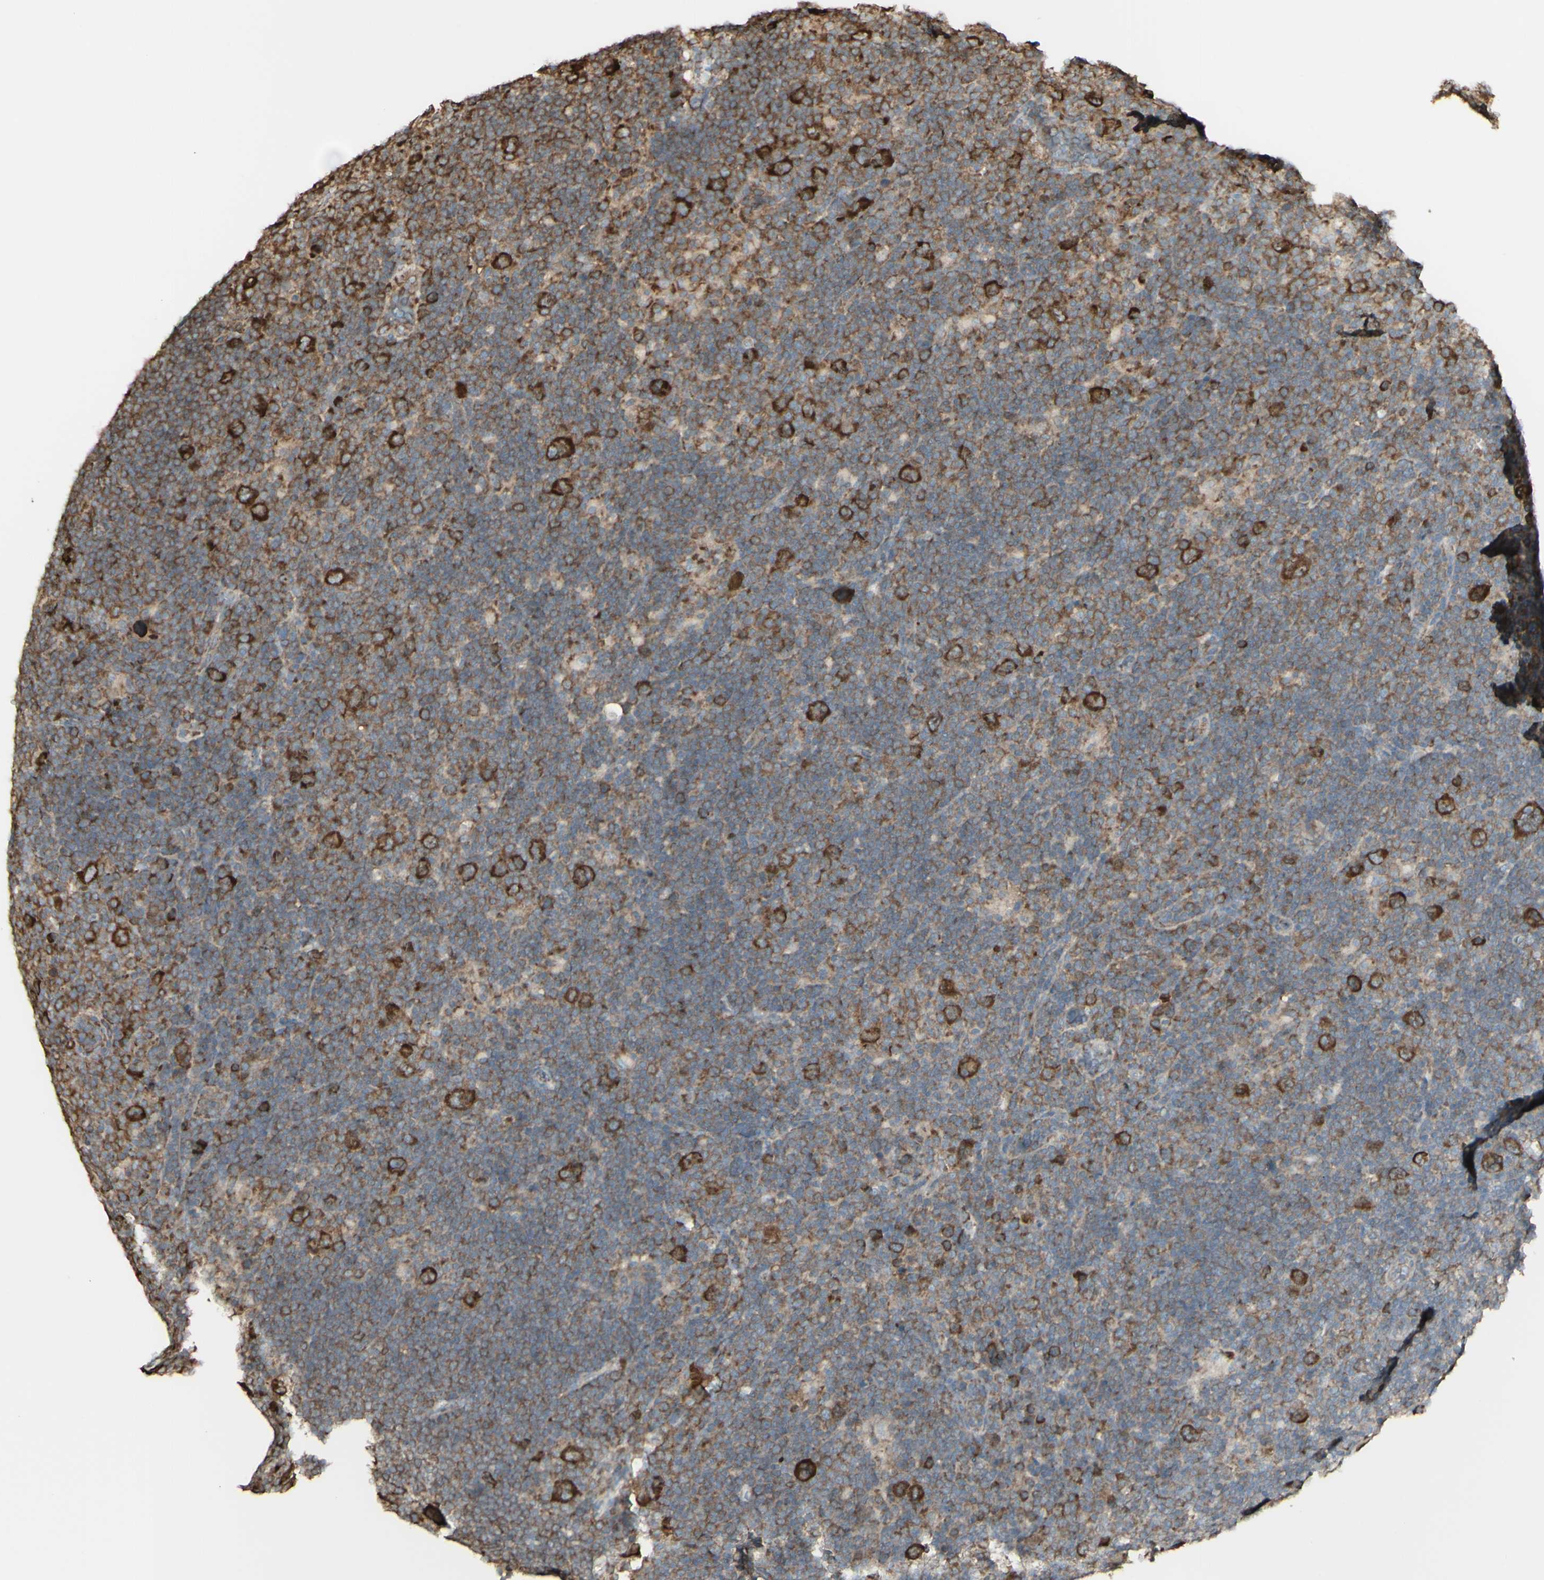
{"staining": {"intensity": "strong", "quantity": ">75%", "location": "cytoplasmic/membranous"}, "tissue": "lymphoma", "cell_type": "Tumor cells", "image_type": "cancer", "snomed": [{"axis": "morphology", "description": "Hodgkin's disease, NOS"}, {"axis": "topography", "description": "Lymph node"}], "caption": "This histopathology image demonstrates immunohistochemistry staining of human Hodgkin's disease, with high strong cytoplasmic/membranous expression in approximately >75% of tumor cells.", "gene": "EEF1B2", "patient": {"sex": "female", "age": 57}}